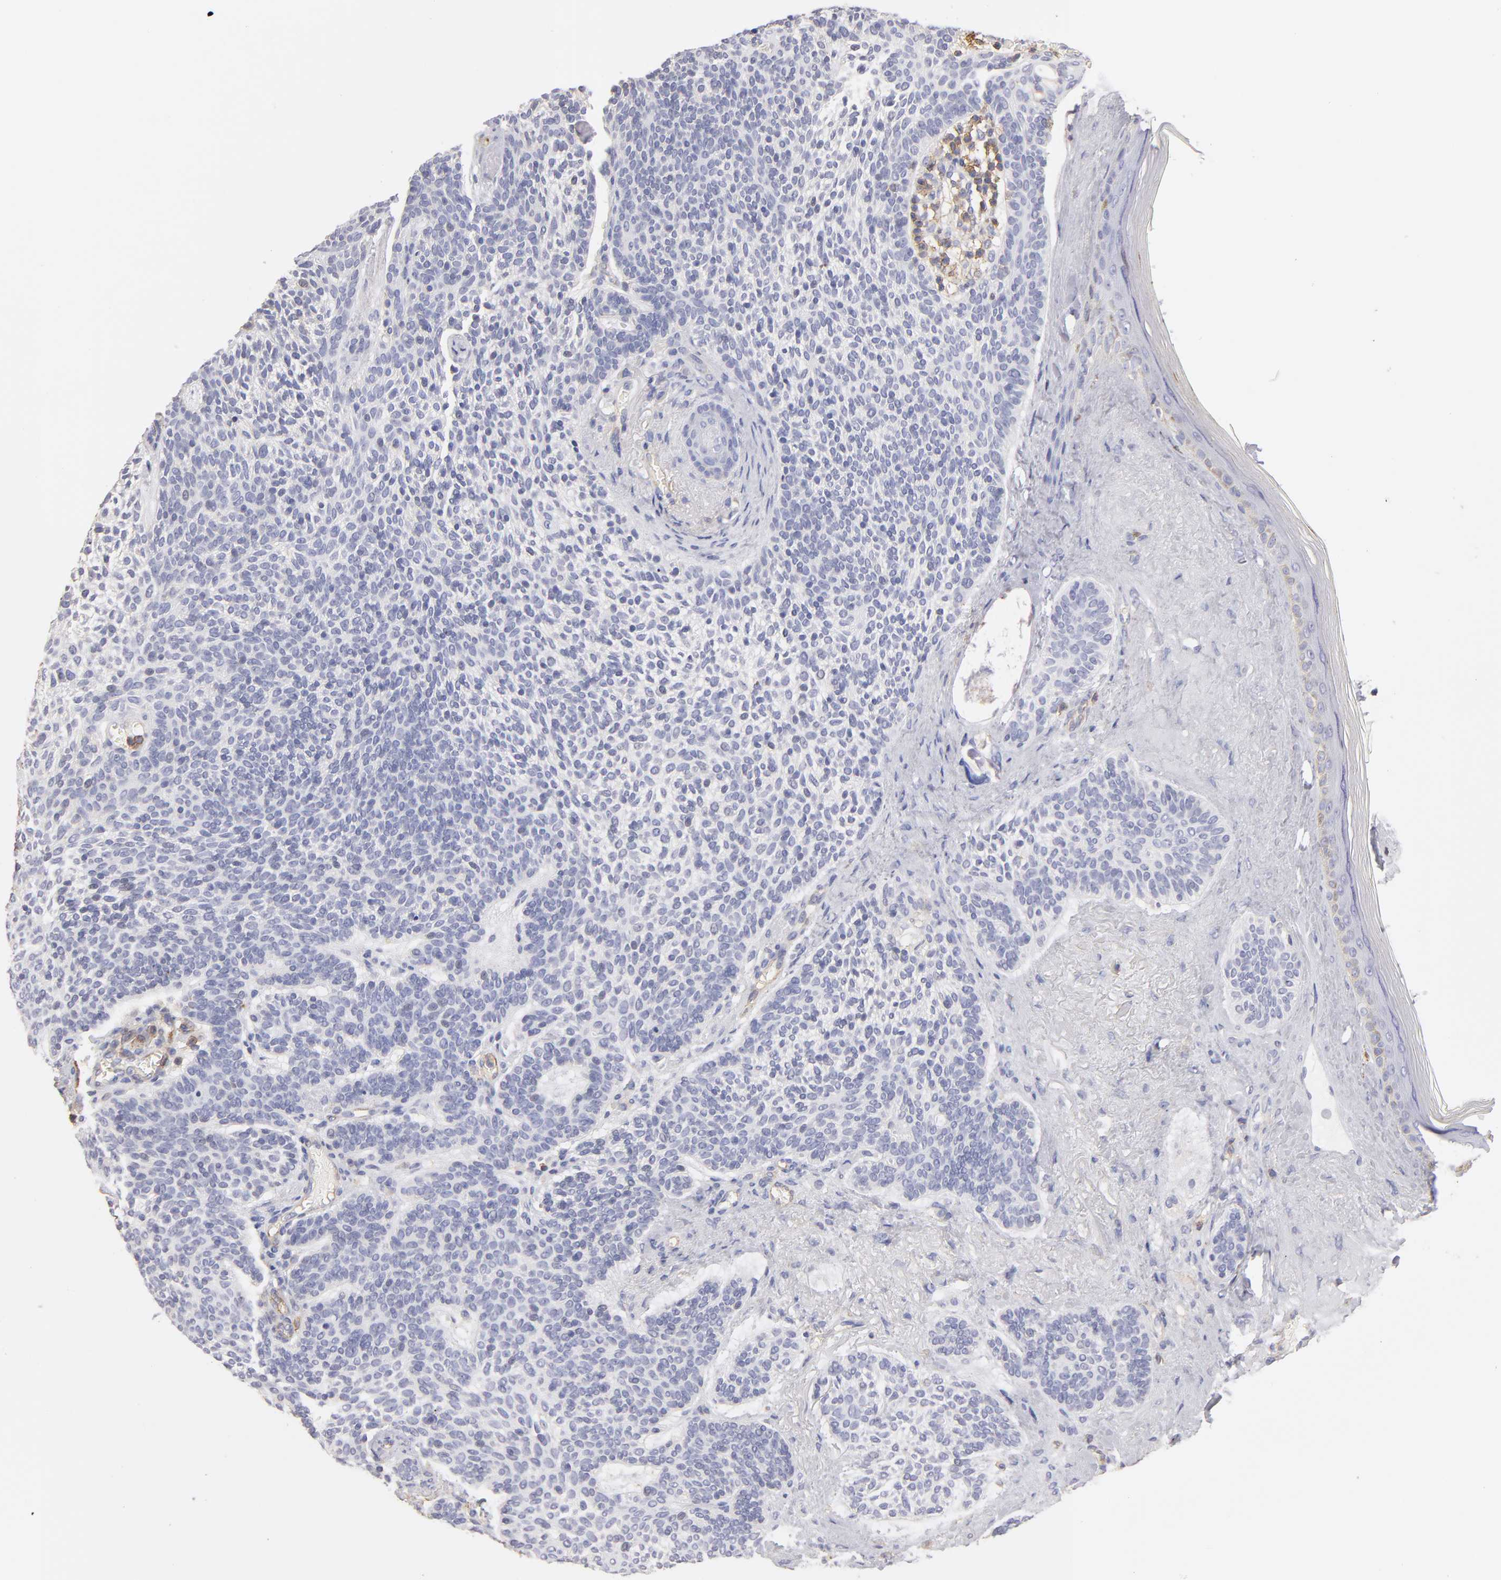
{"staining": {"intensity": "negative", "quantity": "none", "location": "none"}, "tissue": "skin cancer", "cell_type": "Tumor cells", "image_type": "cancer", "snomed": [{"axis": "morphology", "description": "Normal tissue, NOS"}, {"axis": "morphology", "description": "Basal cell carcinoma"}, {"axis": "topography", "description": "Skin"}], "caption": "IHC of human skin cancer (basal cell carcinoma) displays no staining in tumor cells.", "gene": "ABCB1", "patient": {"sex": "female", "age": 70}}